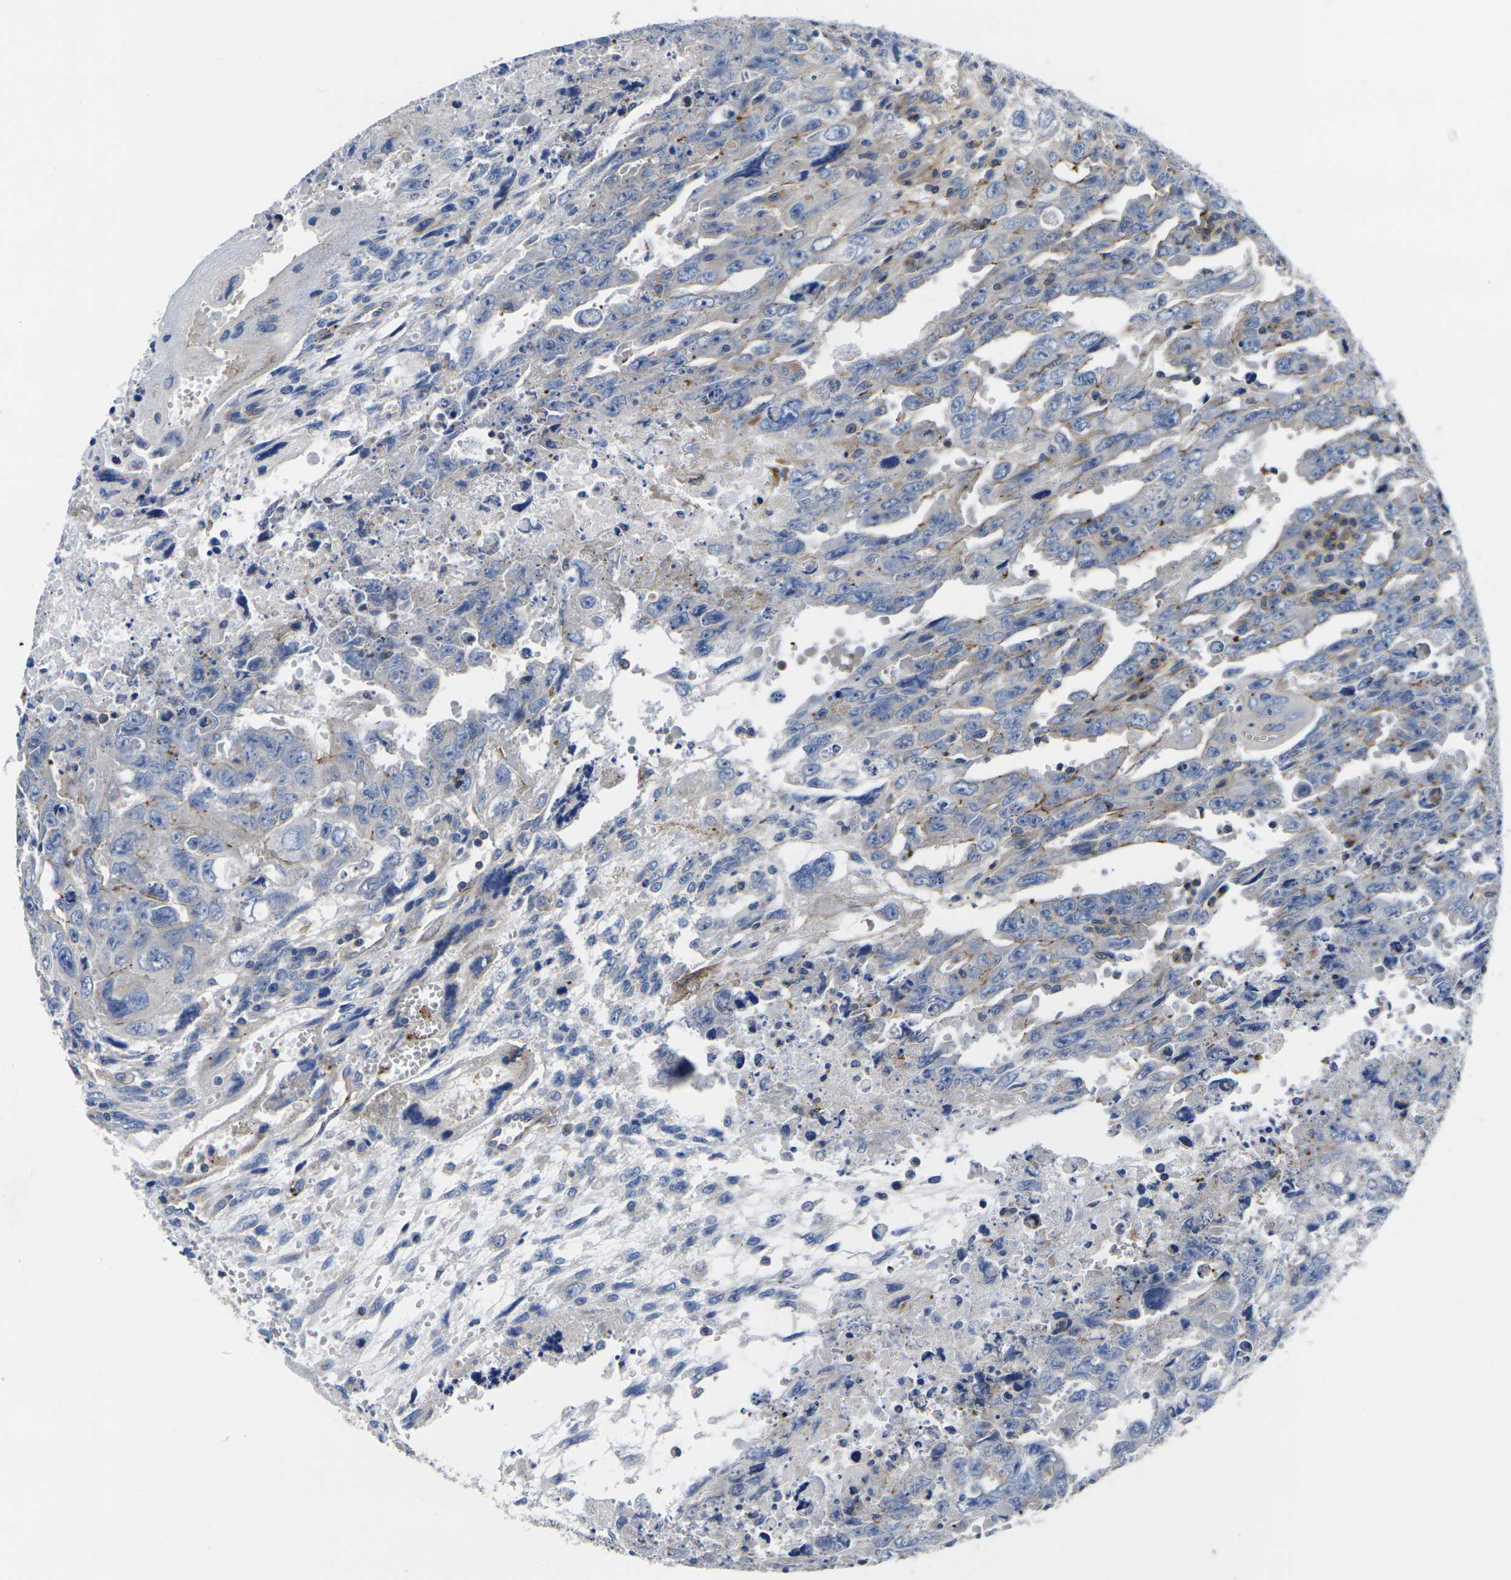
{"staining": {"intensity": "moderate", "quantity": "<25%", "location": "cytoplasmic/membranous"}, "tissue": "testis cancer", "cell_type": "Tumor cells", "image_type": "cancer", "snomed": [{"axis": "morphology", "description": "Carcinoma, Embryonal, NOS"}, {"axis": "topography", "description": "Testis"}], "caption": "Immunohistochemistry histopathology image of human embryonal carcinoma (testis) stained for a protein (brown), which shows low levels of moderate cytoplasmic/membranous positivity in about <25% of tumor cells.", "gene": "GPR4", "patient": {"sex": "male", "age": 28}}